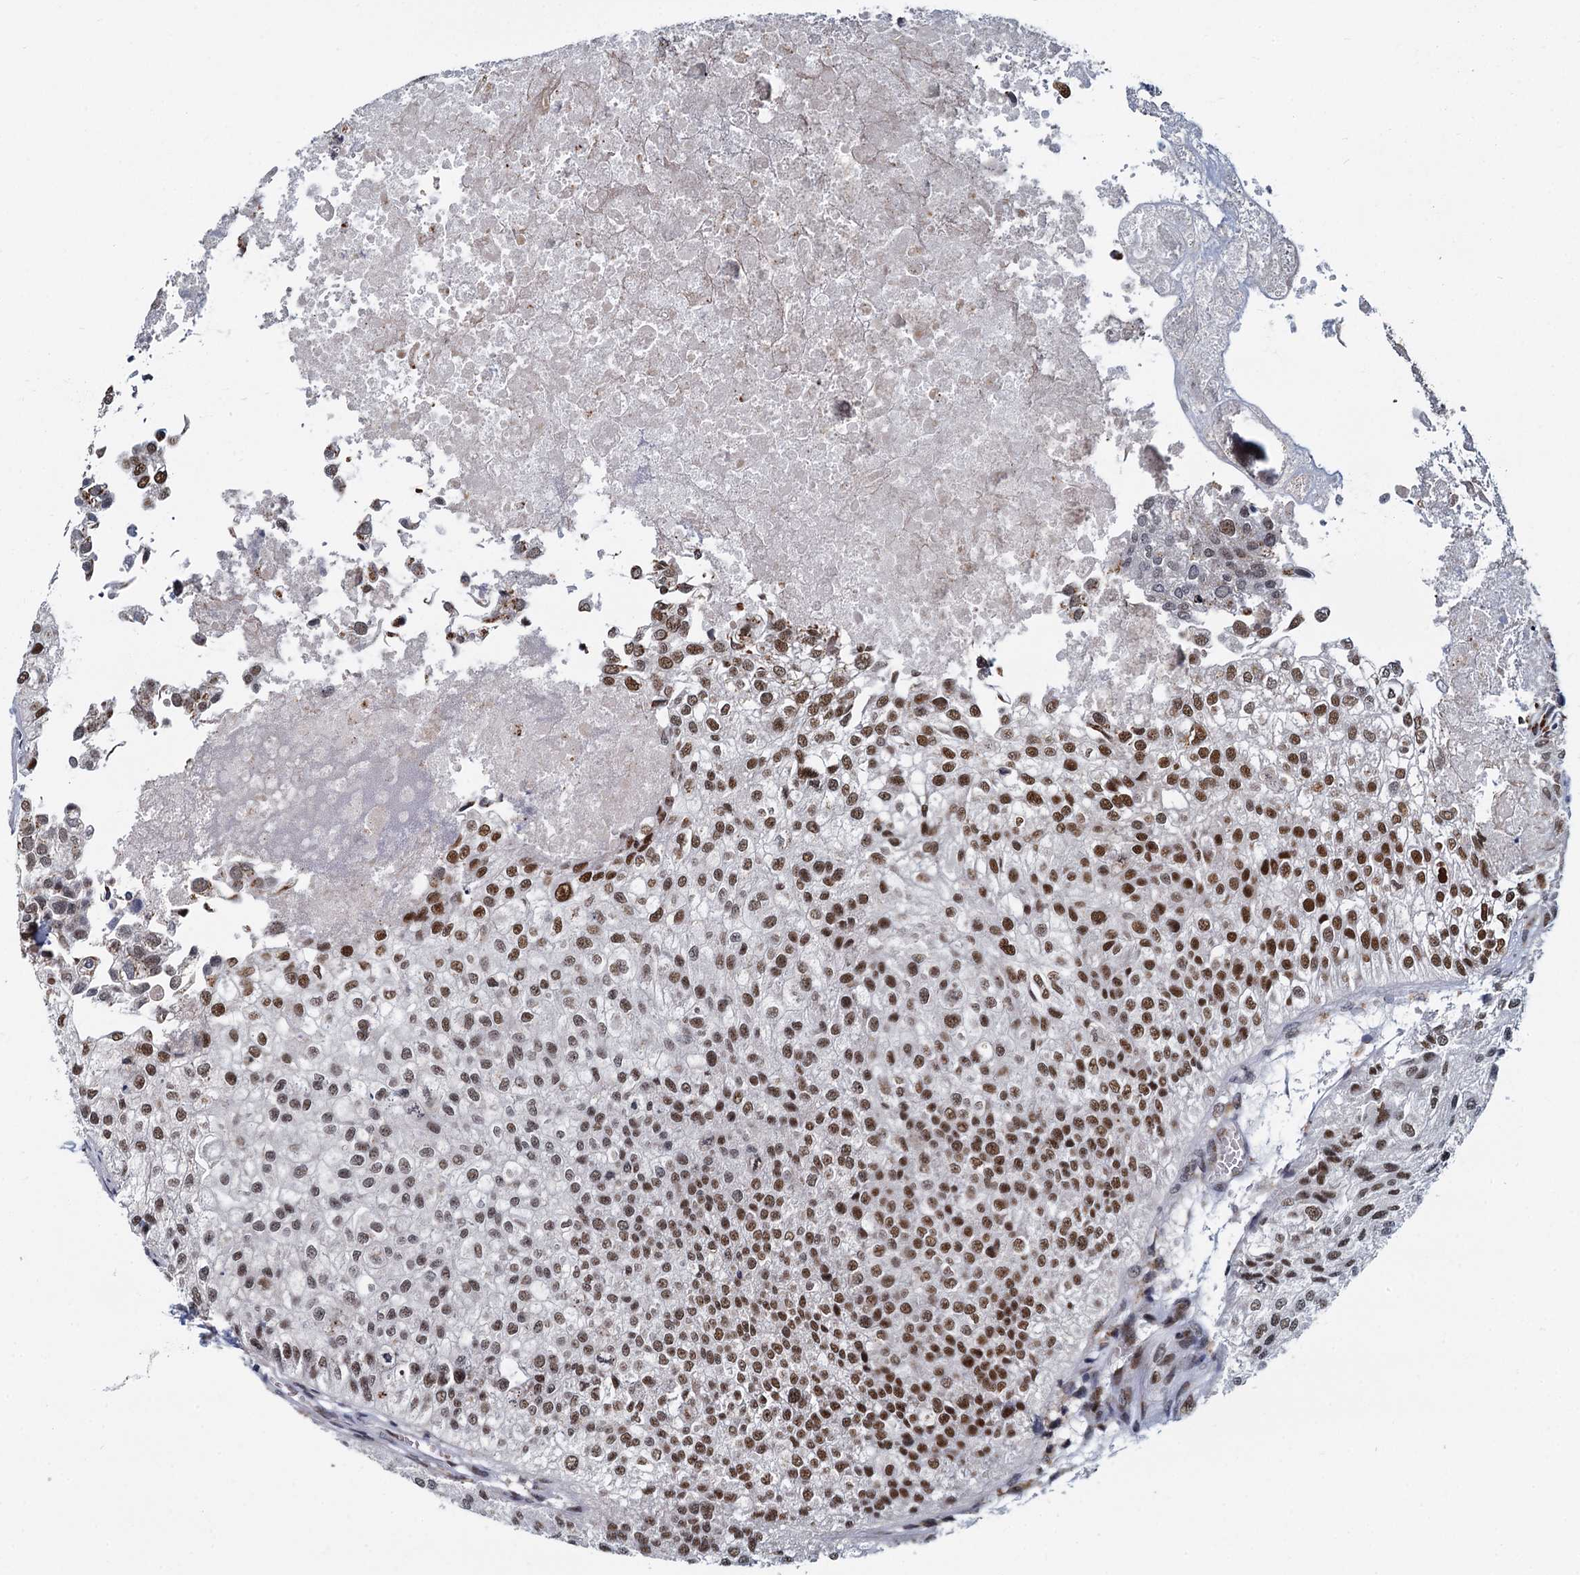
{"staining": {"intensity": "strong", "quantity": "<25%", "location": "nuclear"}, "tissue": "urothelial cancer", "cell_type": "Tumor cells", "image_type": "cancer", "snomed": [{"axis": "morphology", "description": "Urothelial carcinoma, Low grade"}, {"axis": "topography", "description": "Urinary bladder"}], "caption": "Immunohistochemistry of urothelial carcinoma (low-grade) reveals medium levels of strong nuclear staining in about <25% of tumor cells.", "gene": "RPRD1A", "patient": {"sex": "female", "age": 89}}